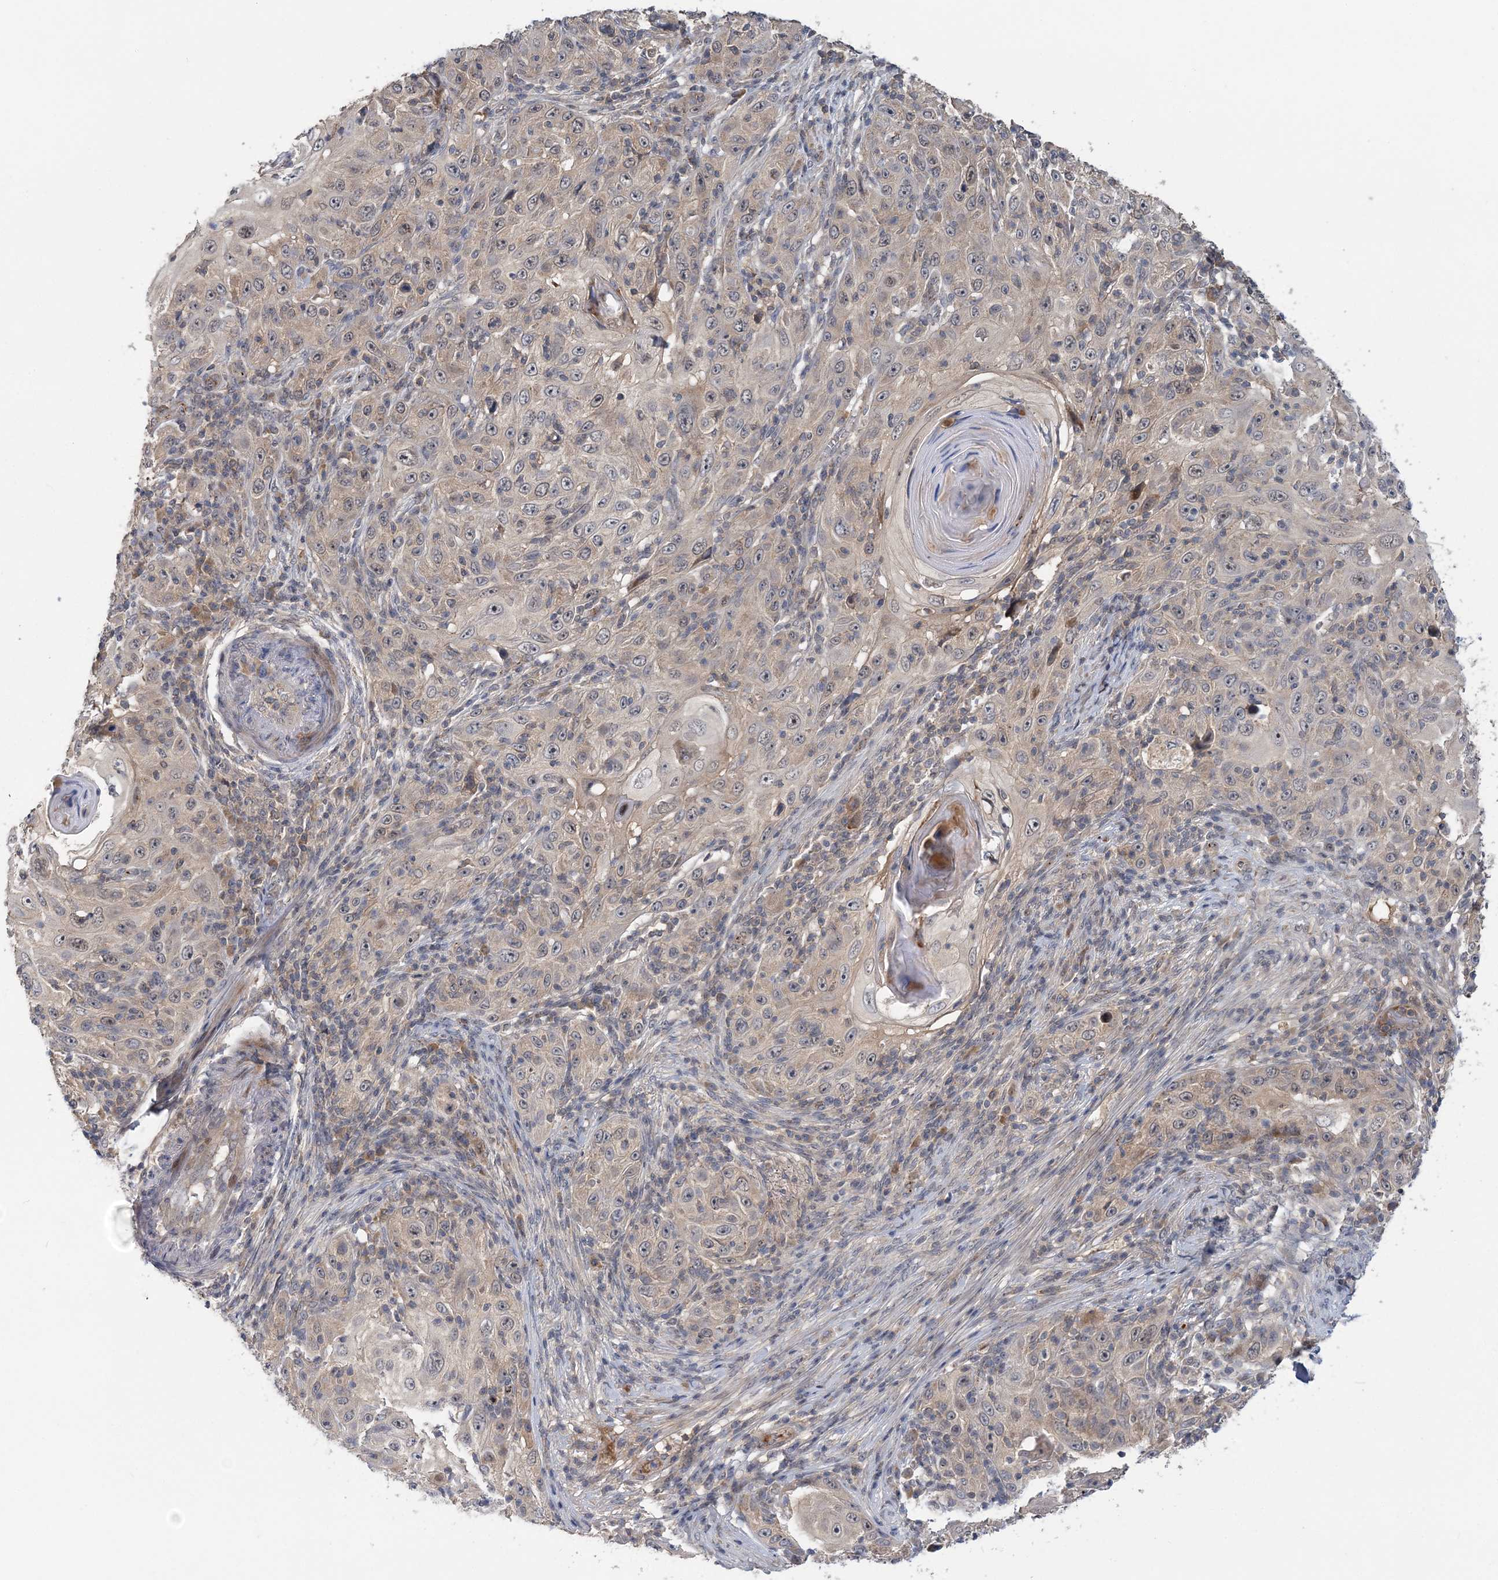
{"staining": {"intensity": "weak", "quantity": "<25%", "location": "cytoplasmic/membranous"}, "tissue": "skin cancer", "cell_type": "Tumor cells", "image_type": "cancer", "snomed": [{"axis": "morphology", "description": "Squamous cell carcinoma, NOS"}, {"axis": "topography", "description": "Skin"}], "caption": "A histopathology image of skin cancer stained for a protein shows no brown staining in tumor cells. Nuclei are stained in blue.", "gene": "RNF25", "patient": {"sex": "female", "age": 88}}